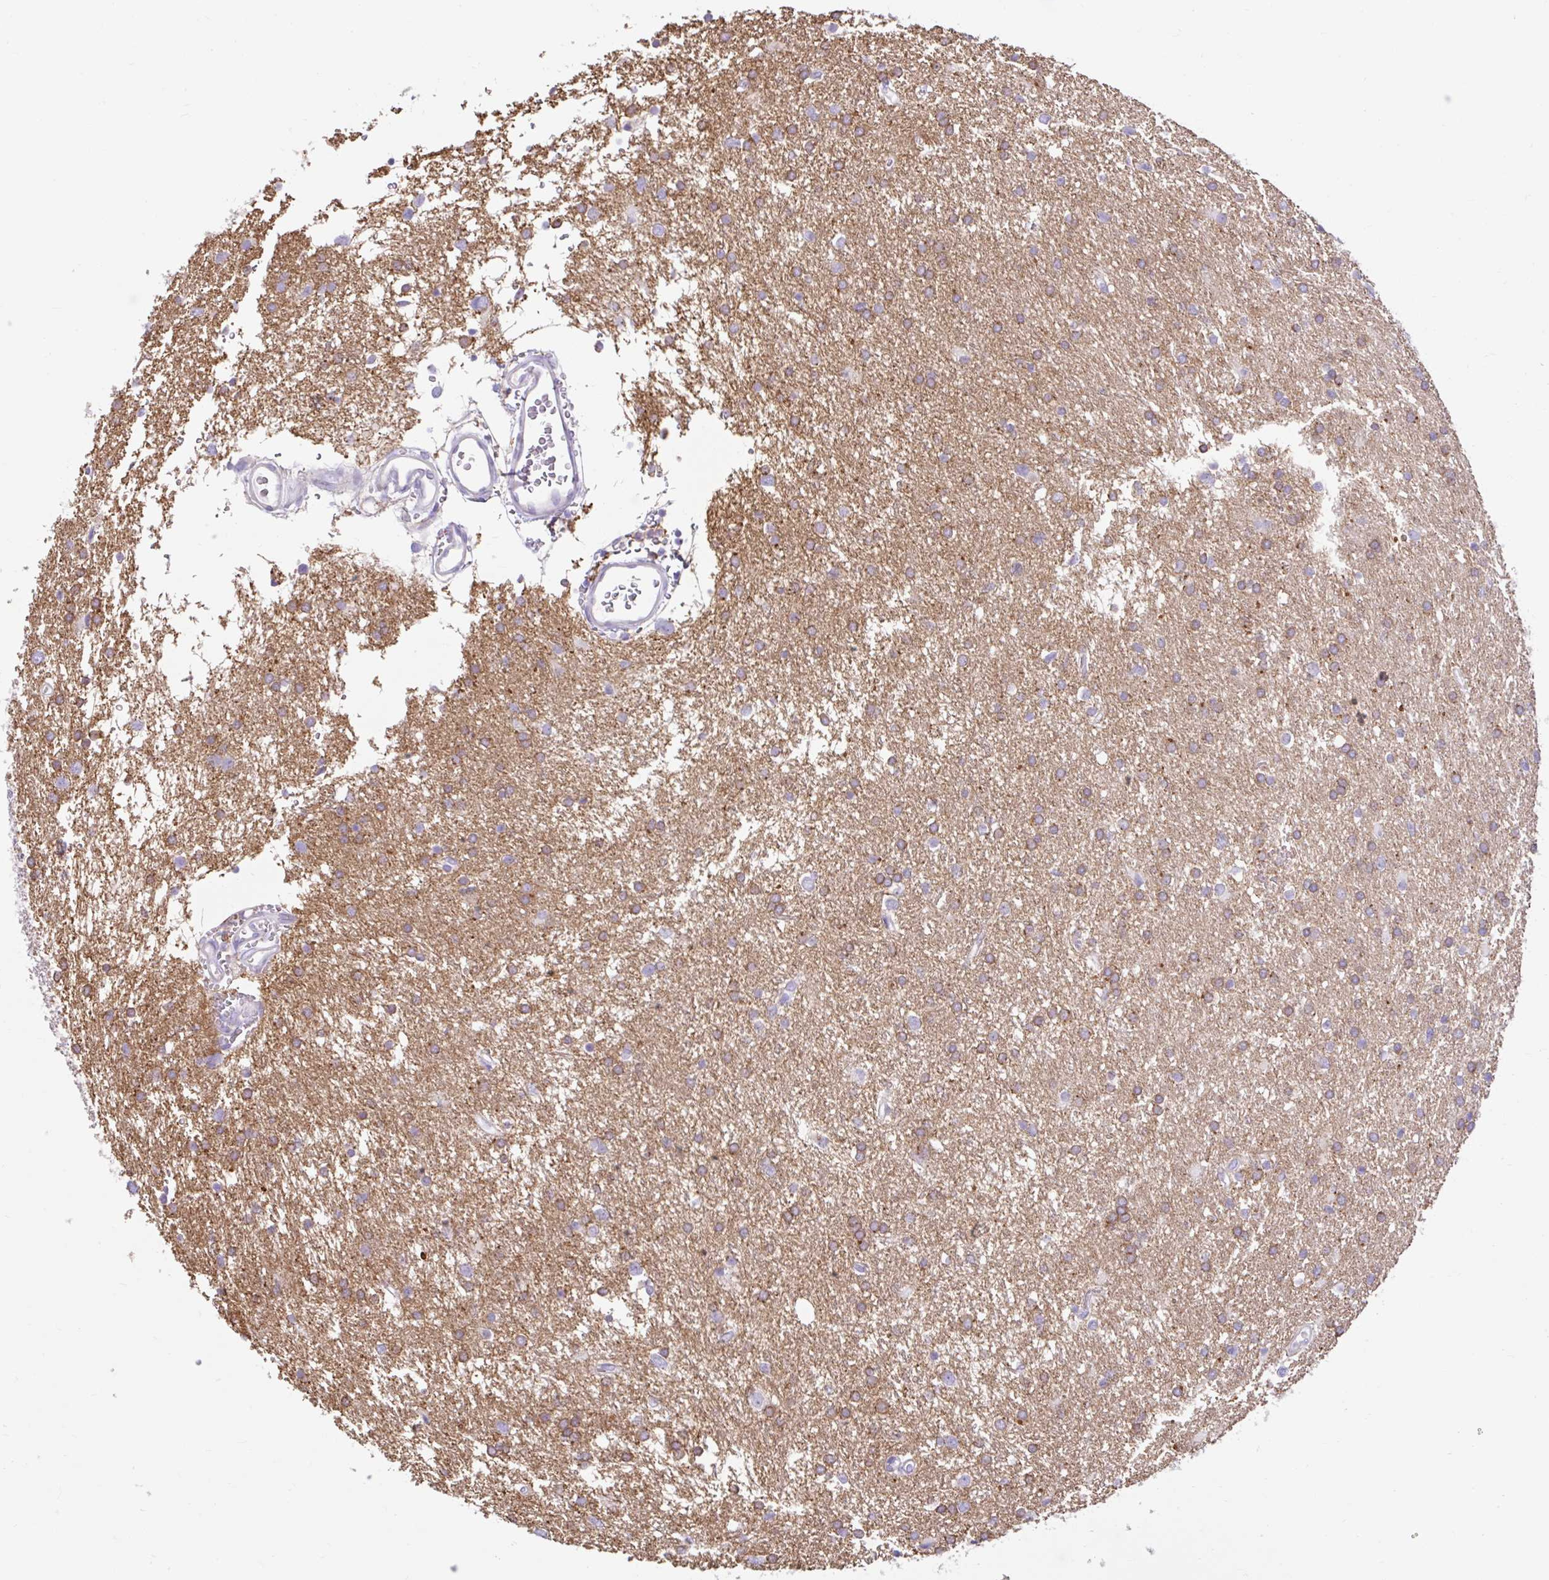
{"staining": {"intensity": "moderate", "quantity": "<25%", "location": "cytoplasmic/membranous"}, "tissue": "glioma", "cell_type": "Tumor cells", "image_type": "cancer", "snomed": [{"axis": "morphology", "description": "Glioma, malignant, Low grade"}, {"axis": "topography", "description": "Brain"}], "caption": "A brown stain shows moderate cytoplasmic/membranous staining of a protein in malignant glioma (low-grade) tumor cells.", "gene": "ZNF33A", "patient": {"sex": "female", "age": 32}}